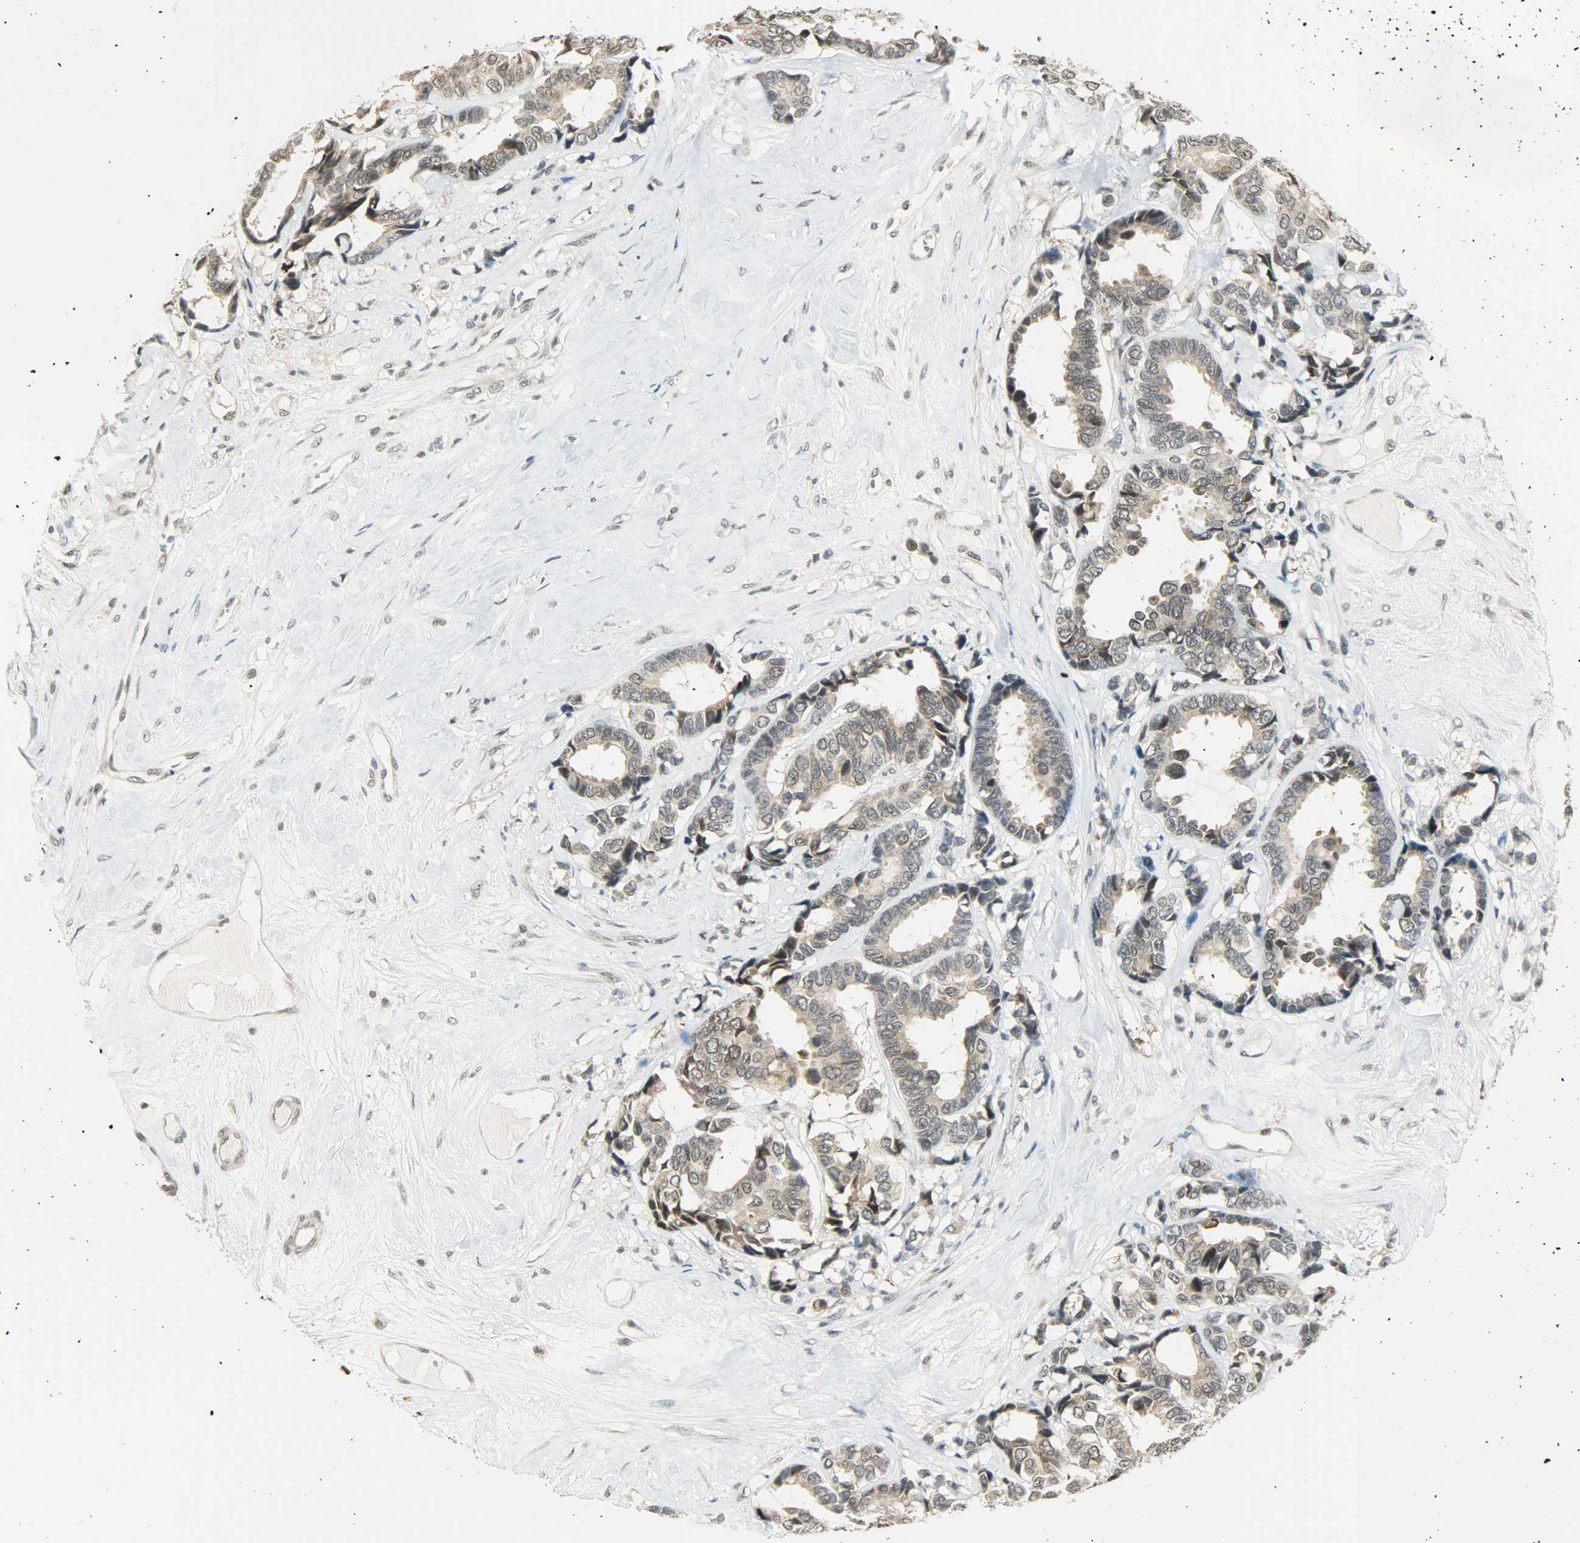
{"staining": {"intensity": "weak", "quantity": "25%-75%", "location": "nuclear"}, "tissue": "breast cancer", "cell_type": "Tumor cells", "image_type": "cancer", "snomed": [{"axis": "morphology", "description": "Duct carcinoma"}, {"axis": "topography", "description": "Breast"}], "caption": "The image displays immunohistochemical staining of invasive ductal carcinoma (breast). There is weak nuclear expression is seen in approximately 25%-75% of tumor cells.", "gene": "SMARCA5", "patient": {"sex": "female", "age": 87}}